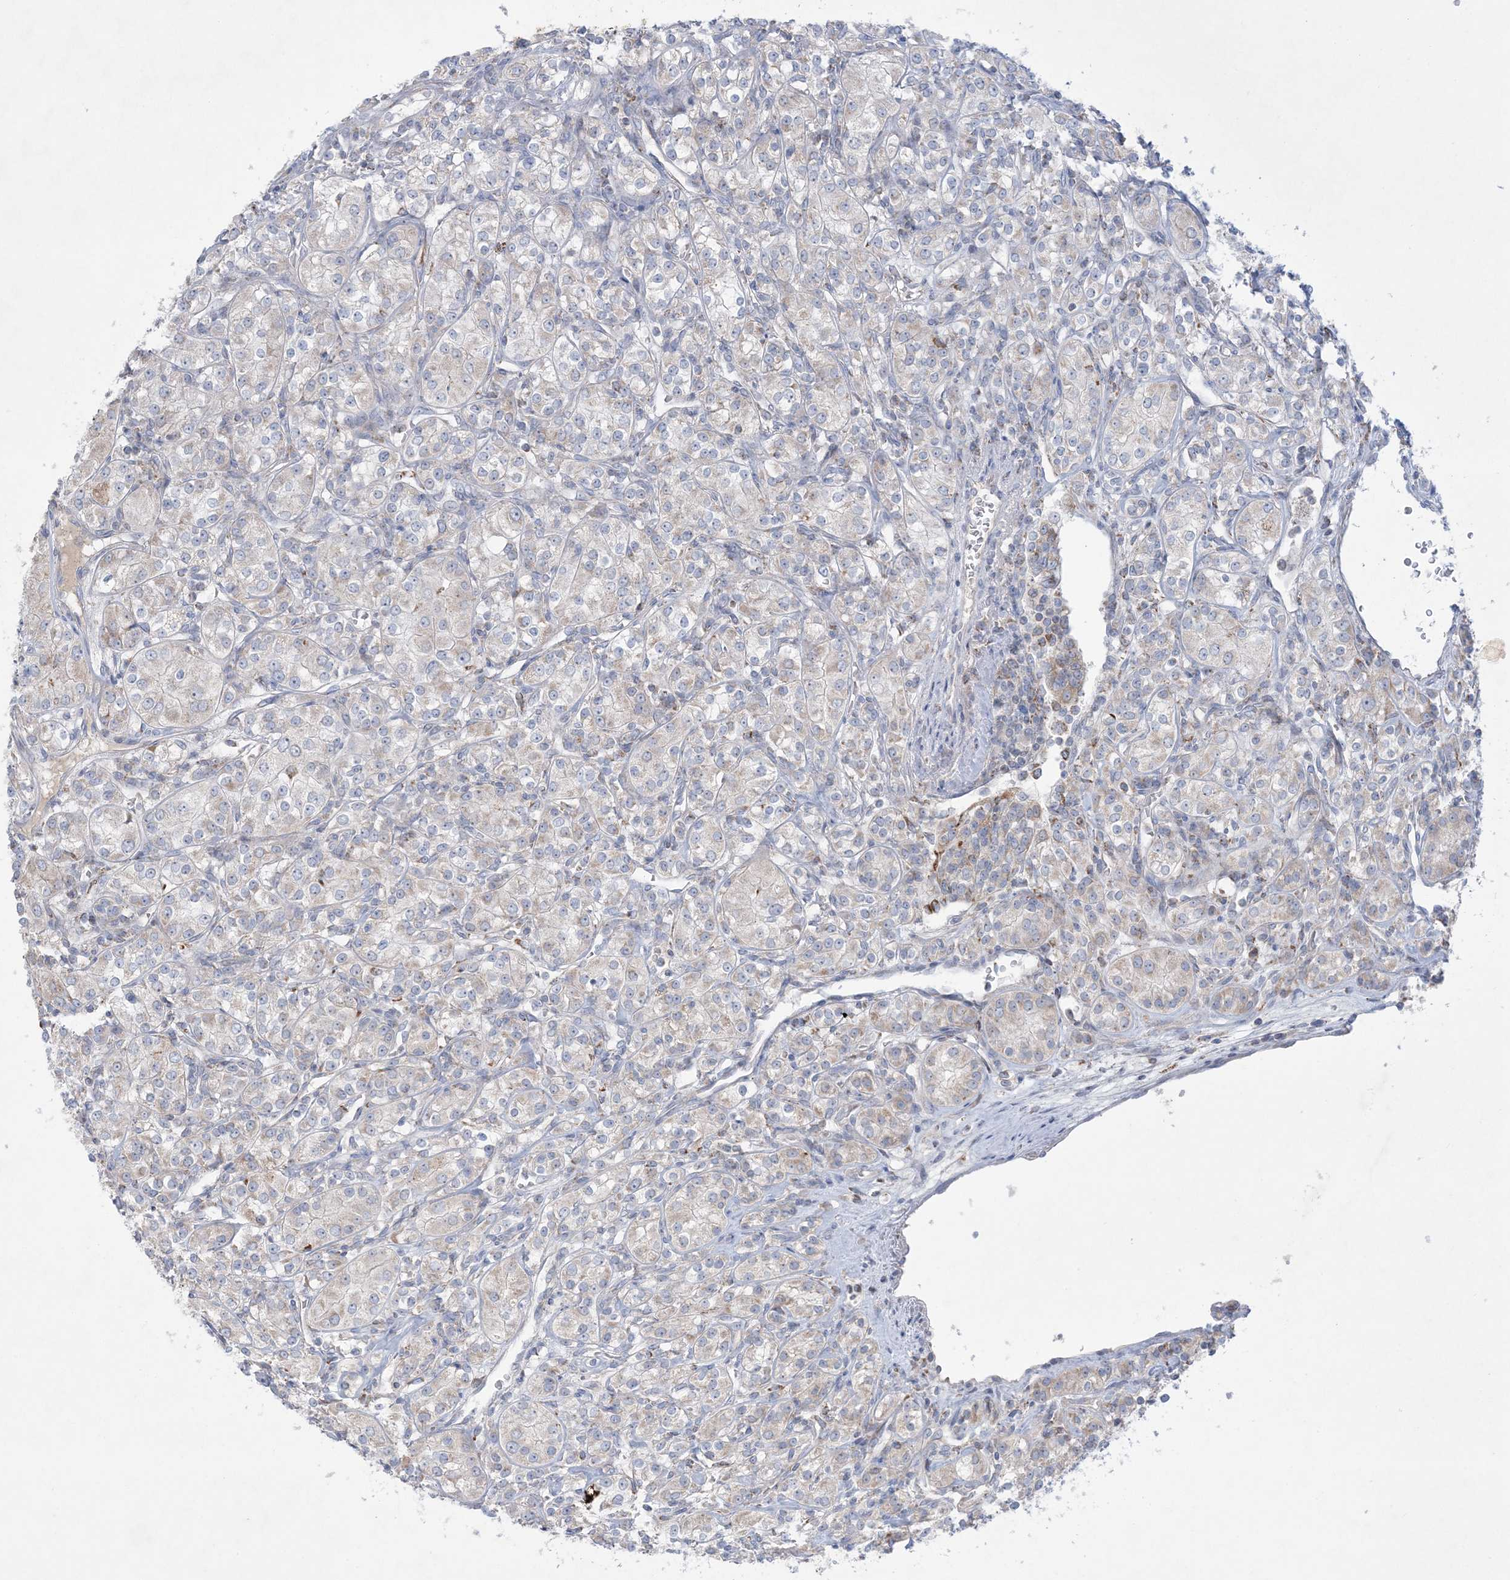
{"staining": {"intensity": "negative", "quantity": "none", "location": "none"}, "tissue": "renal cancer", "cell_type": "Tumor cells", "image_type": "cancer", "snomed": [{"axis": "morphology", "description": "Adenocarcinoma, NOS"}, {"axis": "topography", "description": "Kidney"}], "caption": "This is an immunohistochemistry micrograph of renal cancer (adenocarcinoma). There is no positivity in tumor cells.", "gene": "KCTD6", "patient": {"sex": "male", "age": 77}}